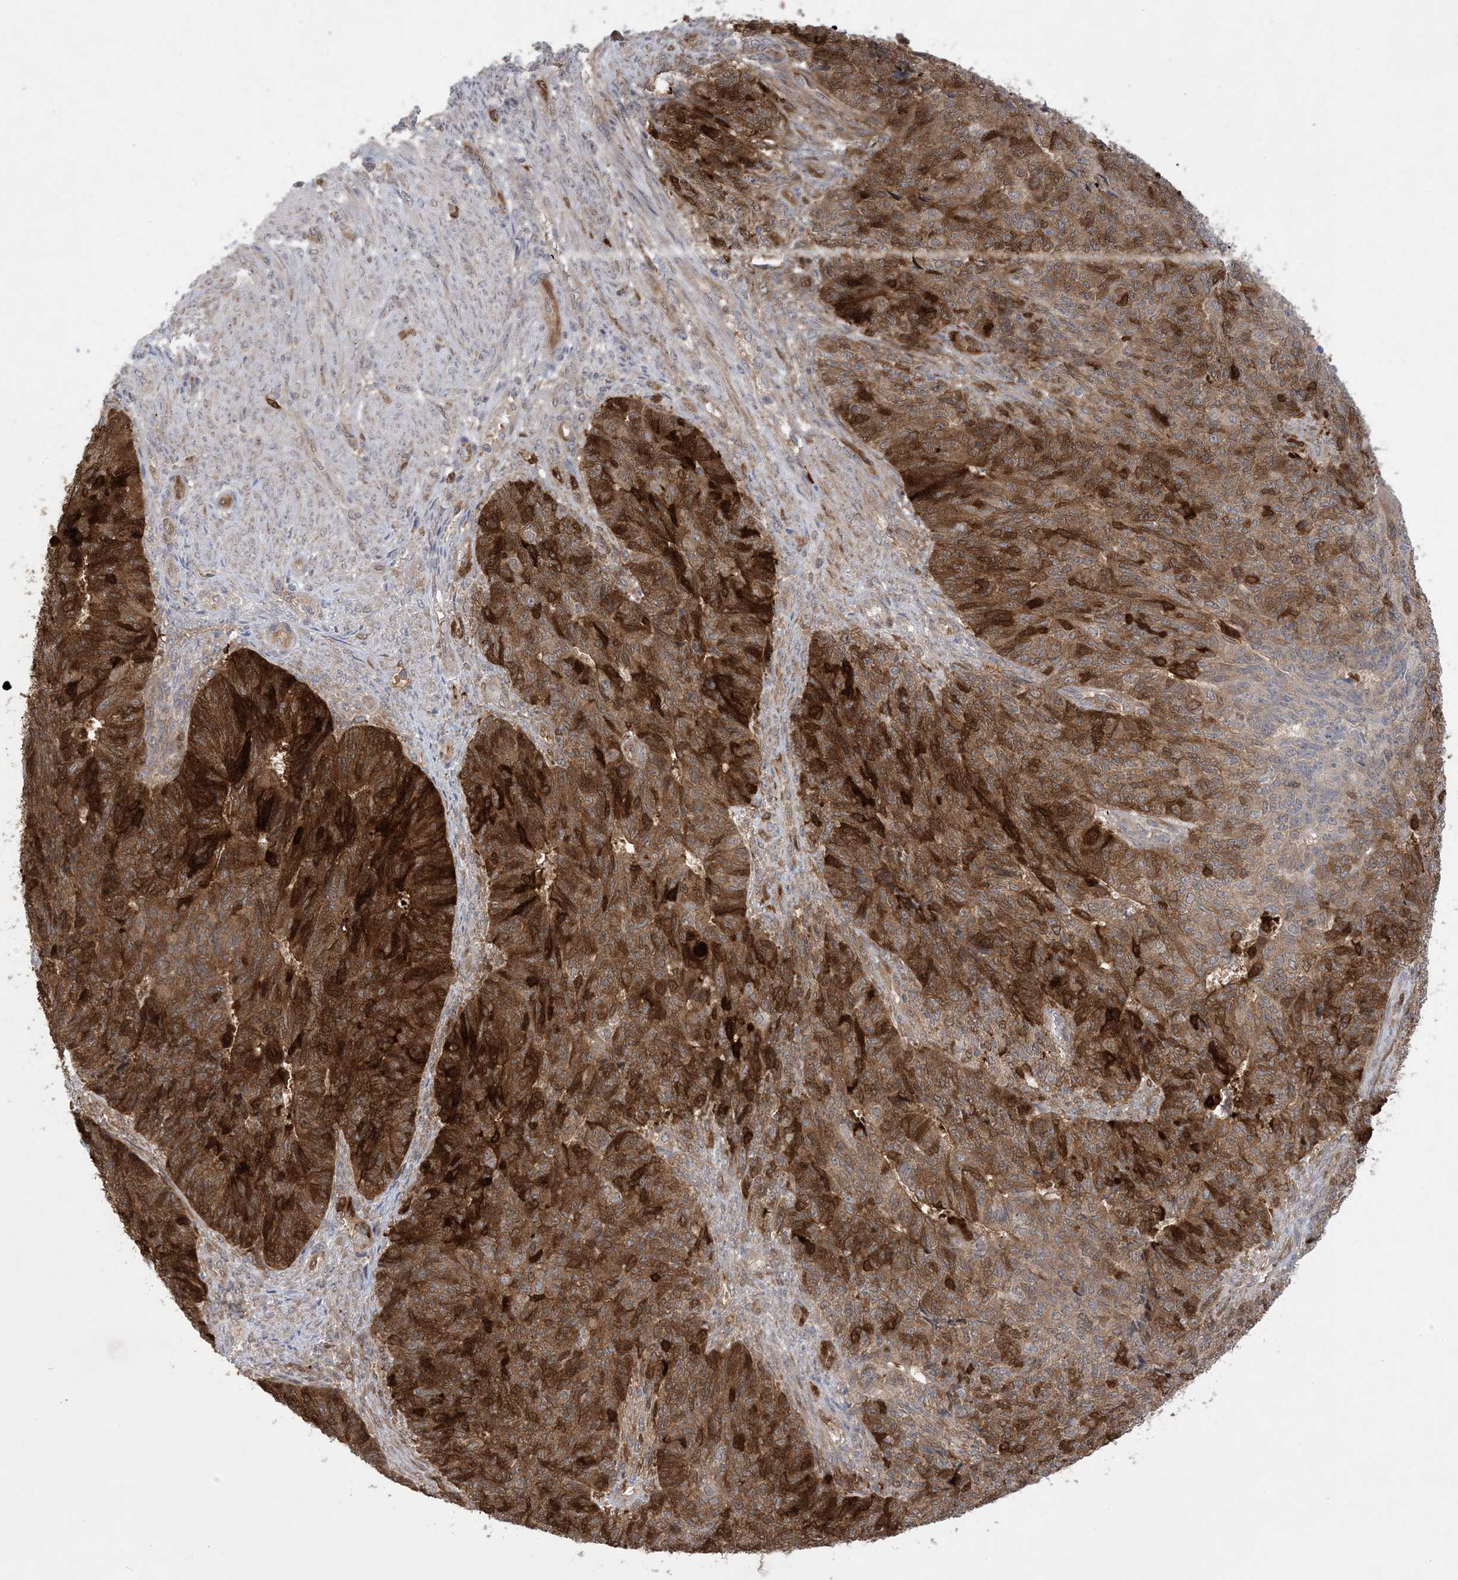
{"staining": {"intensity": "strong", "quantity": ">75%", "location": "cytoplasmic/membranous"}, "tissue": "endometrial cancer", "cell_type": "Tumor cells", "image_type": "cancer", "snomed": [{"axis": "morphology", "description": "Adenocarcinoma, NOS"}, {"axis": "topography", "description": "Endometrium"}], "caption": "Protein staining shows strong cytoplasmic/membranous staining in about >75% of tumor cells in endometrial cancer (adenocarcinoma).", "gene": "HMGCS1", "patient": {"sex": "female", "age": 32}}